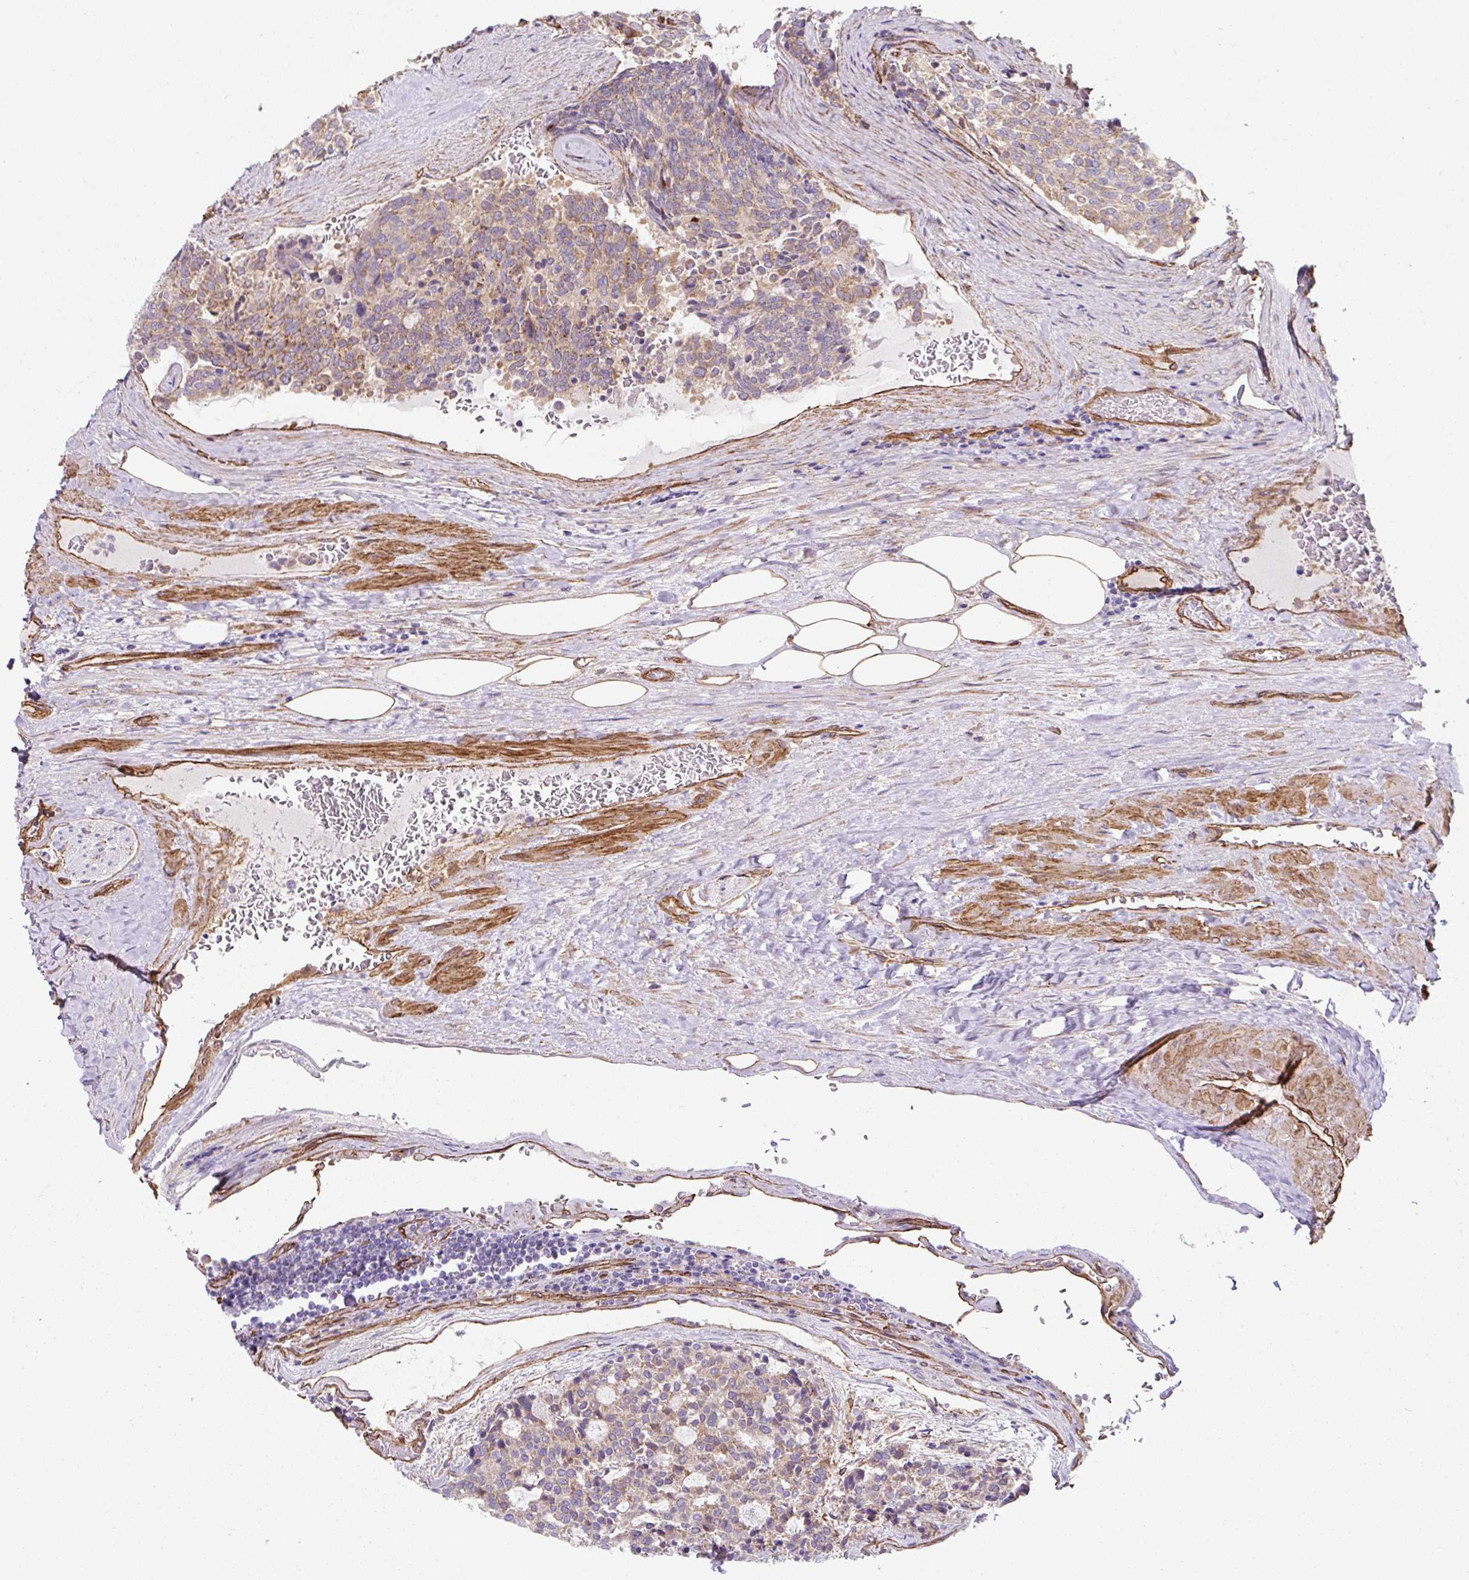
{"staining": {"intensity": "weak", "quantity": ">75%", "location": "cytoplasmic/membranous"}, "tissue": "carcinoid", "cell_type": "Tumor cells", "image_type": "cancer", "snomed": [{"axis": "morphology", "description": "Carcinoid, malignant, NOS"}, {"axis": "topography", "description": "Pancreas"}], "caption": "A brown stain labels weak cytoplasmic/membranous positivity of a protein in carcinoid tumor cells.", "gene": "ANKUB1", "patient": {"sex": "female", "age": 54}}